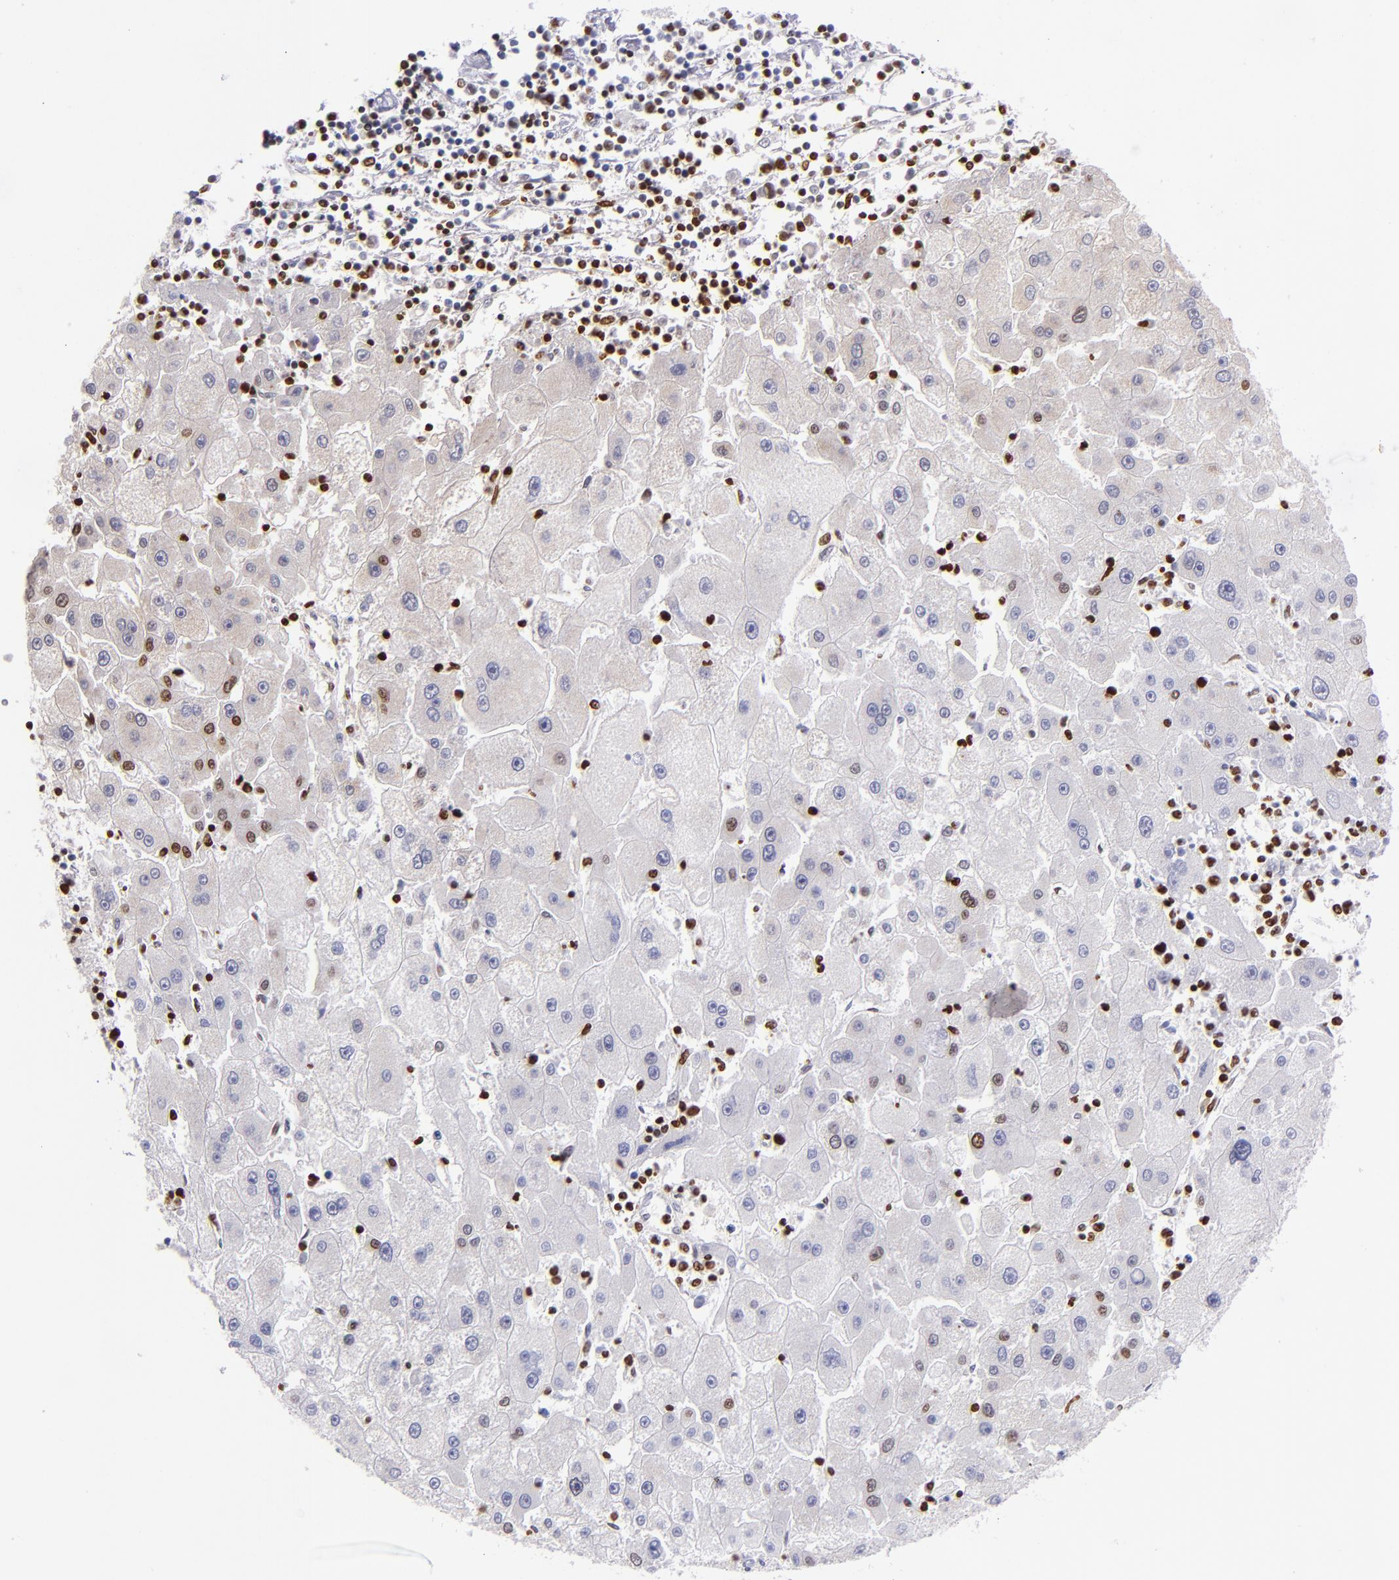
{"staining": {"intensity": "weak", "quantity": "<25%", "location": "nuclear"}, "tissue": "liver cancer", "cell_type": "Tumor cells", "image_type": "cancer", "snomed": [{"axis": "morphology", "description": "Carcinoma, Hepatocellular, NOS"}, {"axis": "topography", "description": "Liver"}], "caption": "DAB immunohistochemical staining of human liver hepatocellular carcinoma reveals no significant staining in tumor cells.", "gene": "CDKL5", "patient": {"sex": "male", "age": 72}}